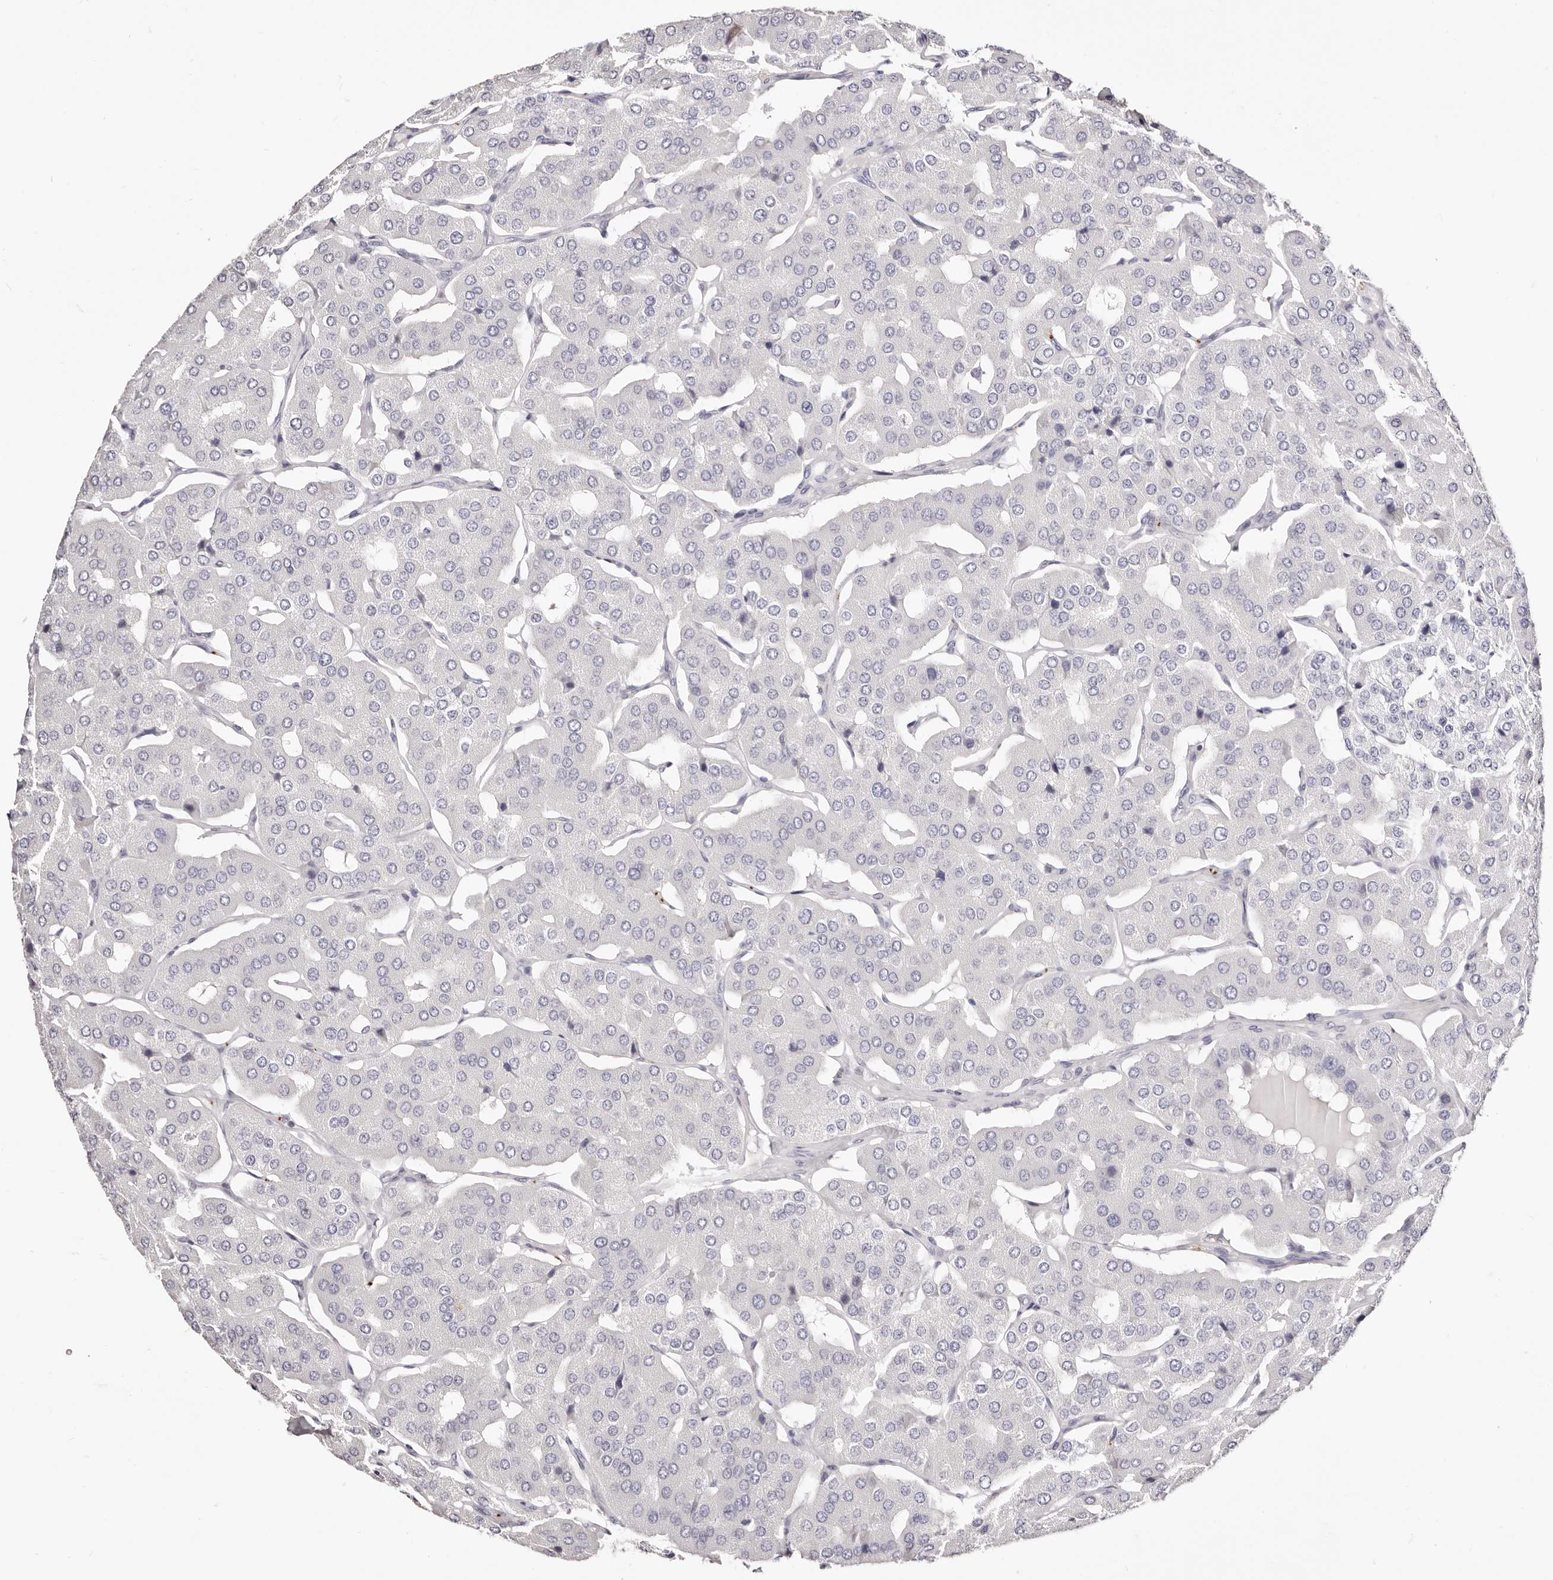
{"staining": {"intensity": "negative", "quantity": "none", "location": "none"}, "tissue": "parathyroid gland", "cell_type": "Glandular cells", "image_type": "normal", "snomed": [{"axis": "morphology", "description": "Normal tissue, NOS"}, {"axis": "morphology", "description": "Adenoma, NOS"}, {"axis": "topography", "description": "Parathyroid gland"}], "caption": "This is a micrograph of IHC staining of normal parathyroid gland, which shows no positivity in glandular cells. Nuclei are stained in blue.", "gene": "PF4", "patient": {"sex": "female", "age": 86}}